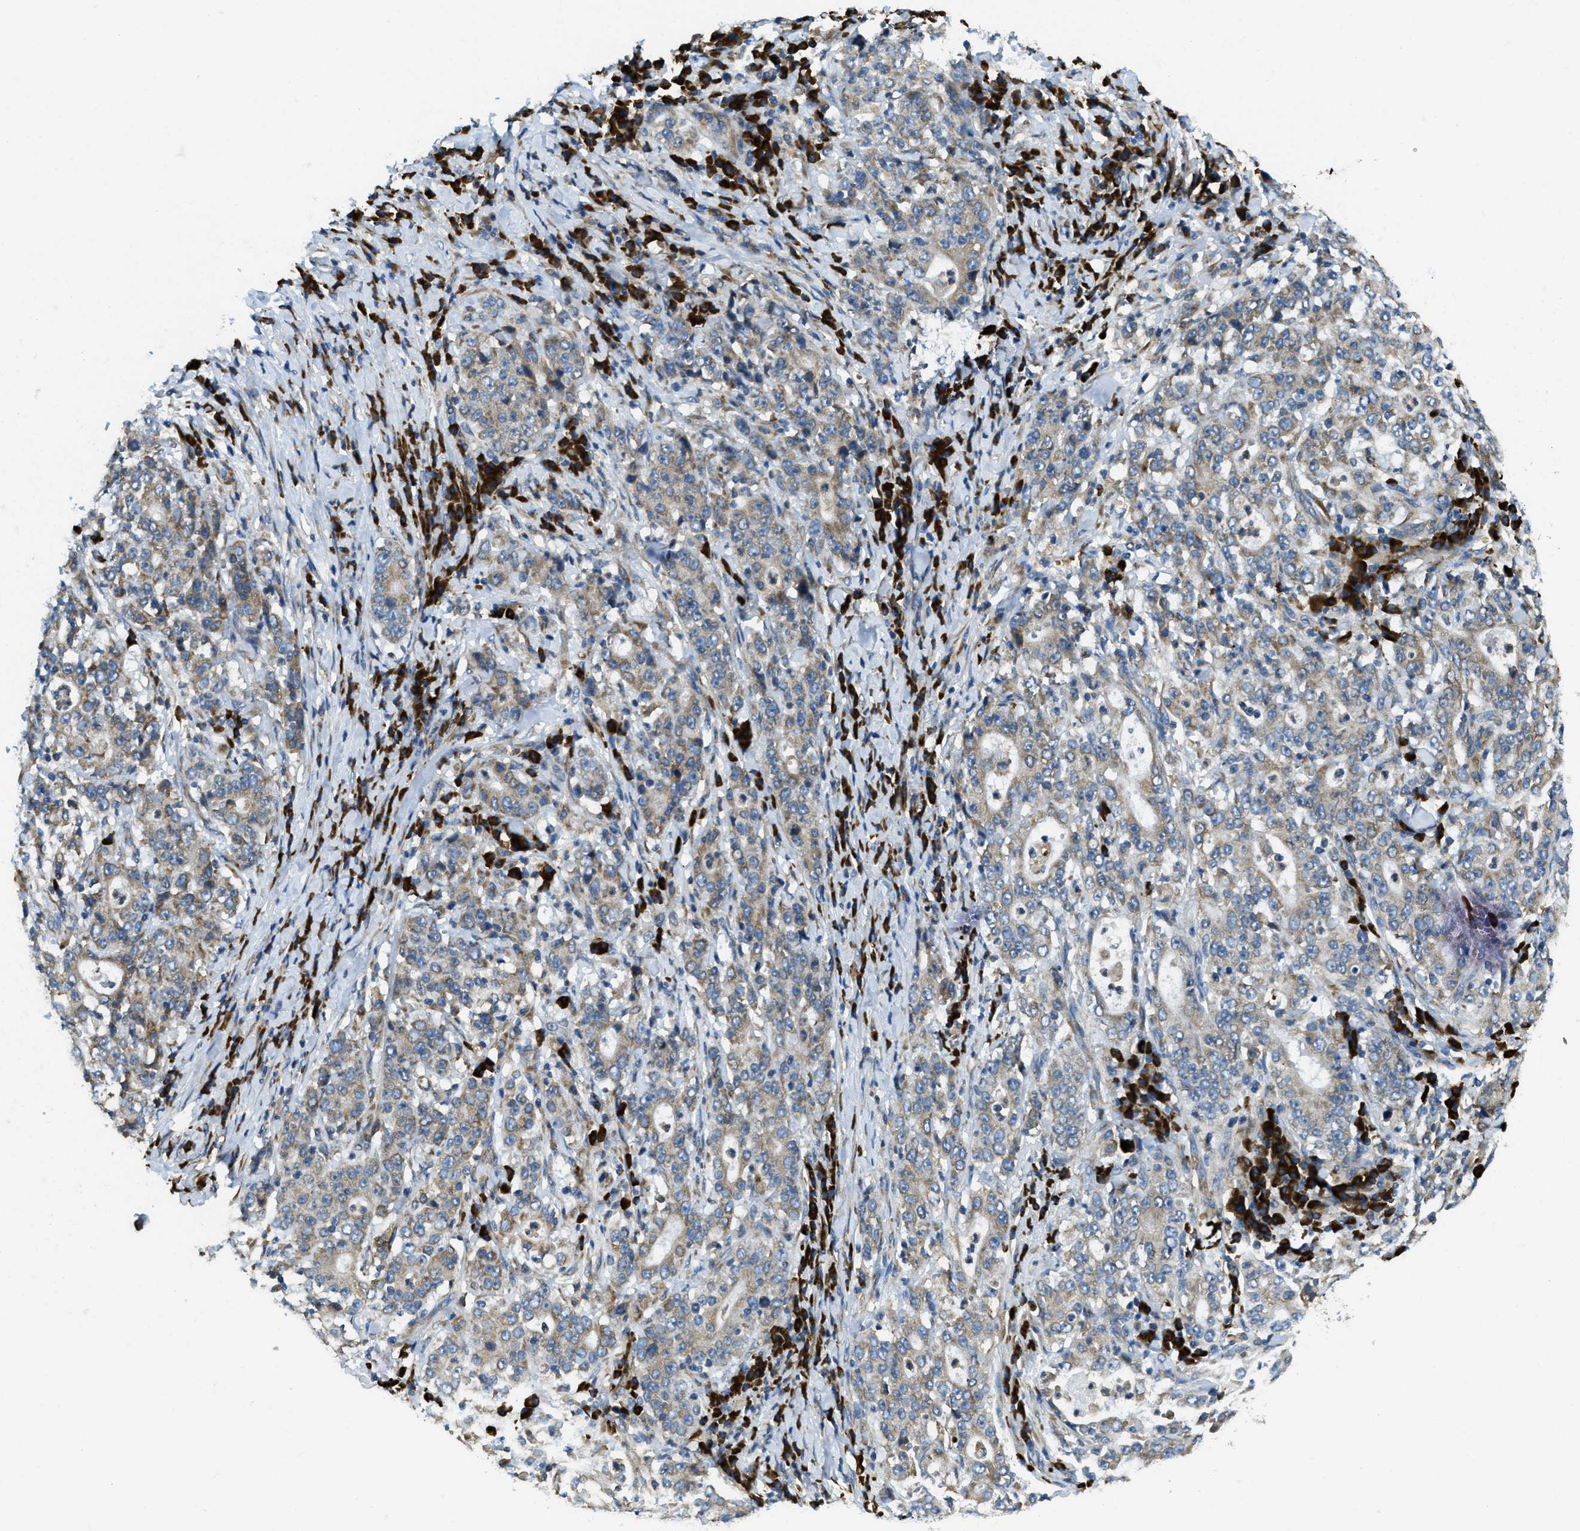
{"staining": {"intensity": "weak", "quantity": ">75%", "location": "cytoplasmic/membranous"}, "tissue": "stomach cancer", "cell_type": "Tumor cells", "image_type": "cancer", "snomed": [{"axis": "morphology", "description": "Normal tissue, NOS"}, {"axis": "morphology", "description": "Adenocarcinoma, NOS"}, {"axis": "topography", "description": "Stomach, upper"}, {"axis": "topography", "description": "Stomach"}], "caption": "The micrograph reveals staining of adenocarcinoma (stomach), revealing weak cytoplasmic/membranous protein staining (brown color) within tumor cells.", "gene": "SSR1", "patient": {"sex": "male", "age": 59}}